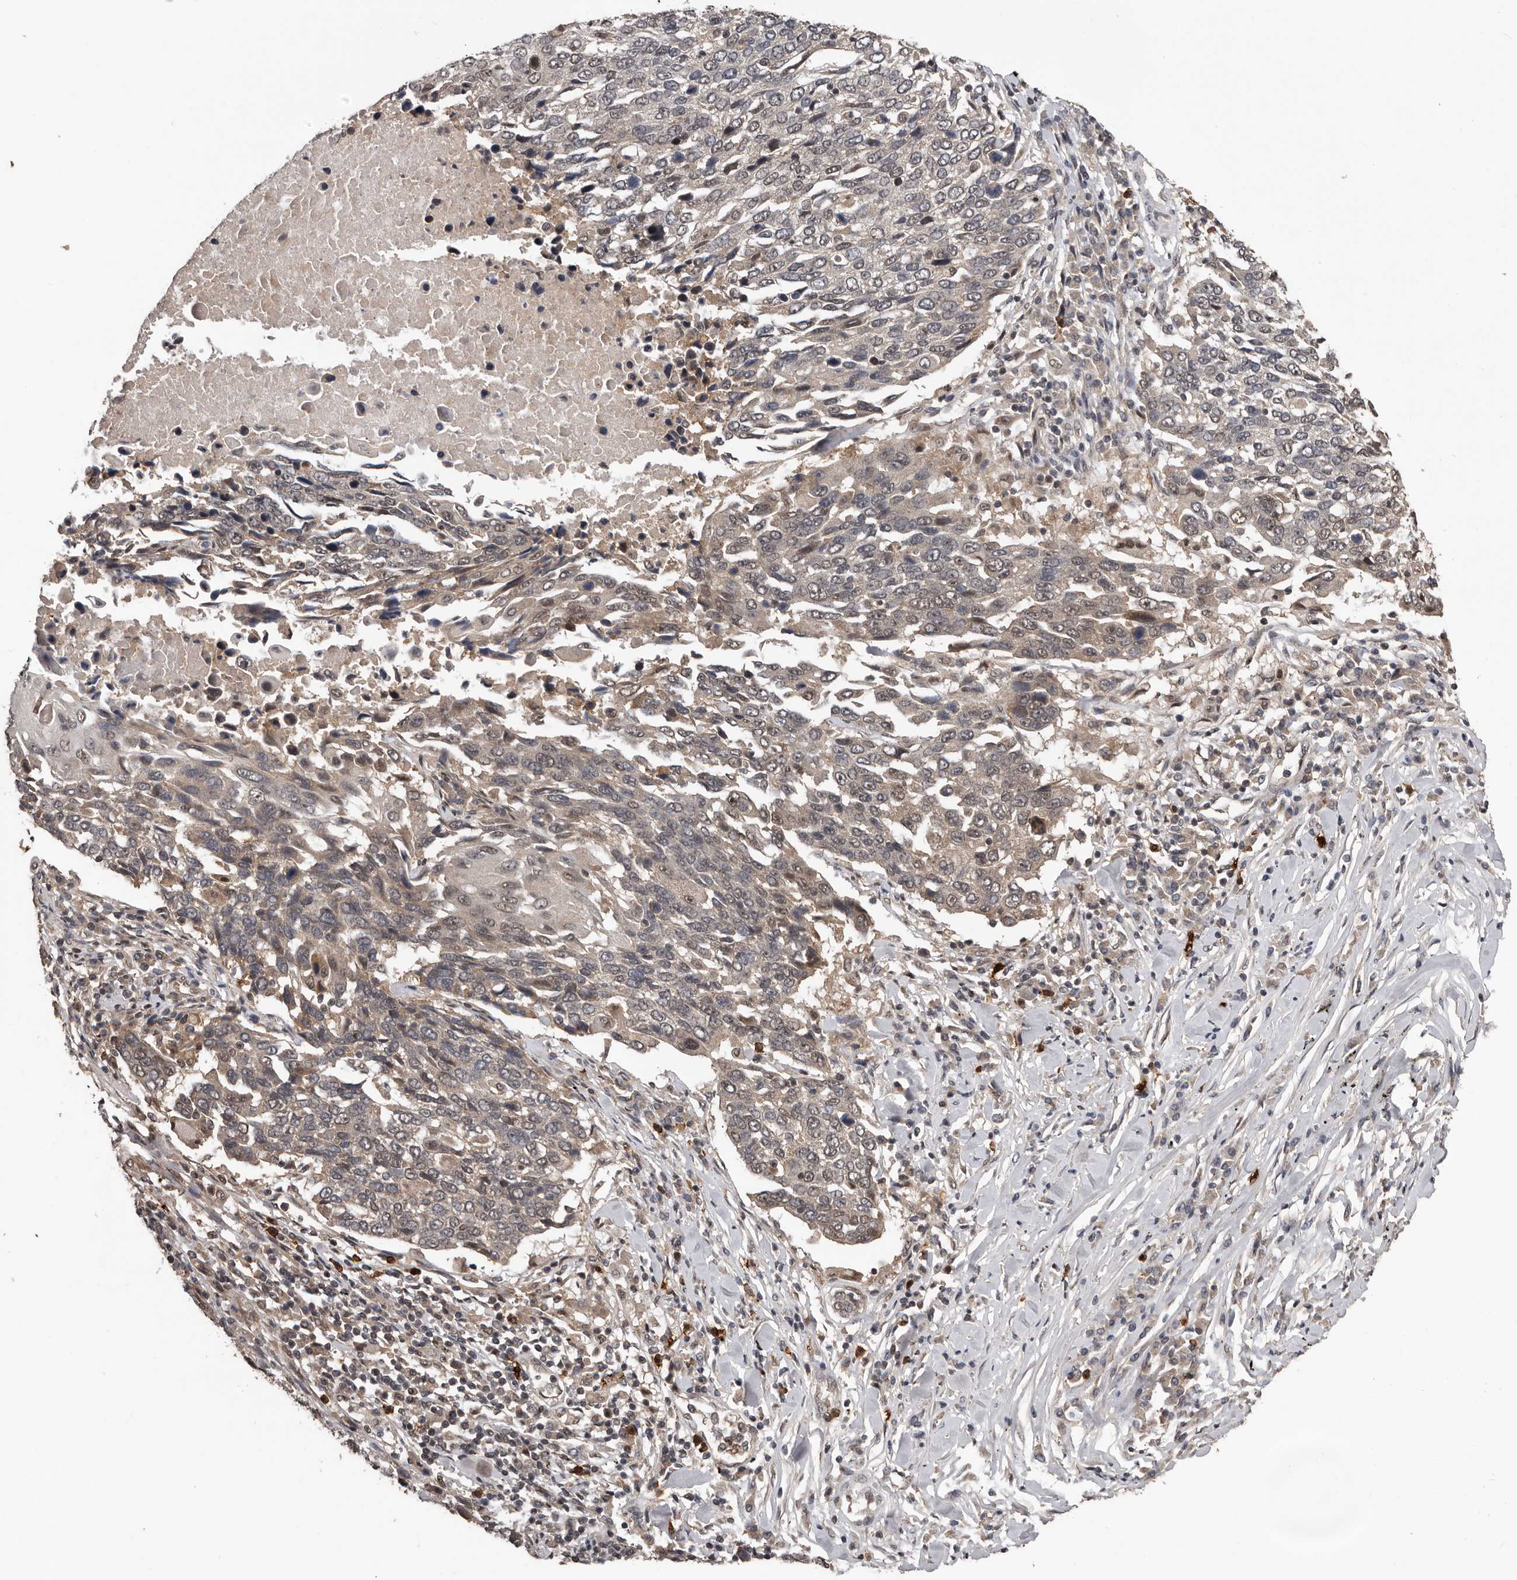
{"staining": {"intensity": "weak", "quantity": "25%-75%", "location": "cytoplasmic/membranous,nuclear"}, "tissue": "lung cancer", "cell_type": "Tumor cells", "image_type": "cancer", "snomed": [{"axis": "morphology", "description": "Squamous cell carcinoma, NOS"}, {"axis": "topography", "description": "Lung"}], "caption": "Immunohistochemical staining of human squamous cell carcinoma (lung) exhibits weak cytoplasmic/membranous and nuclear protein positivity in about 25%-75% of tumor cells.", "gene": "VPS37A", "patient": {"sex": "male", "age": 66}}